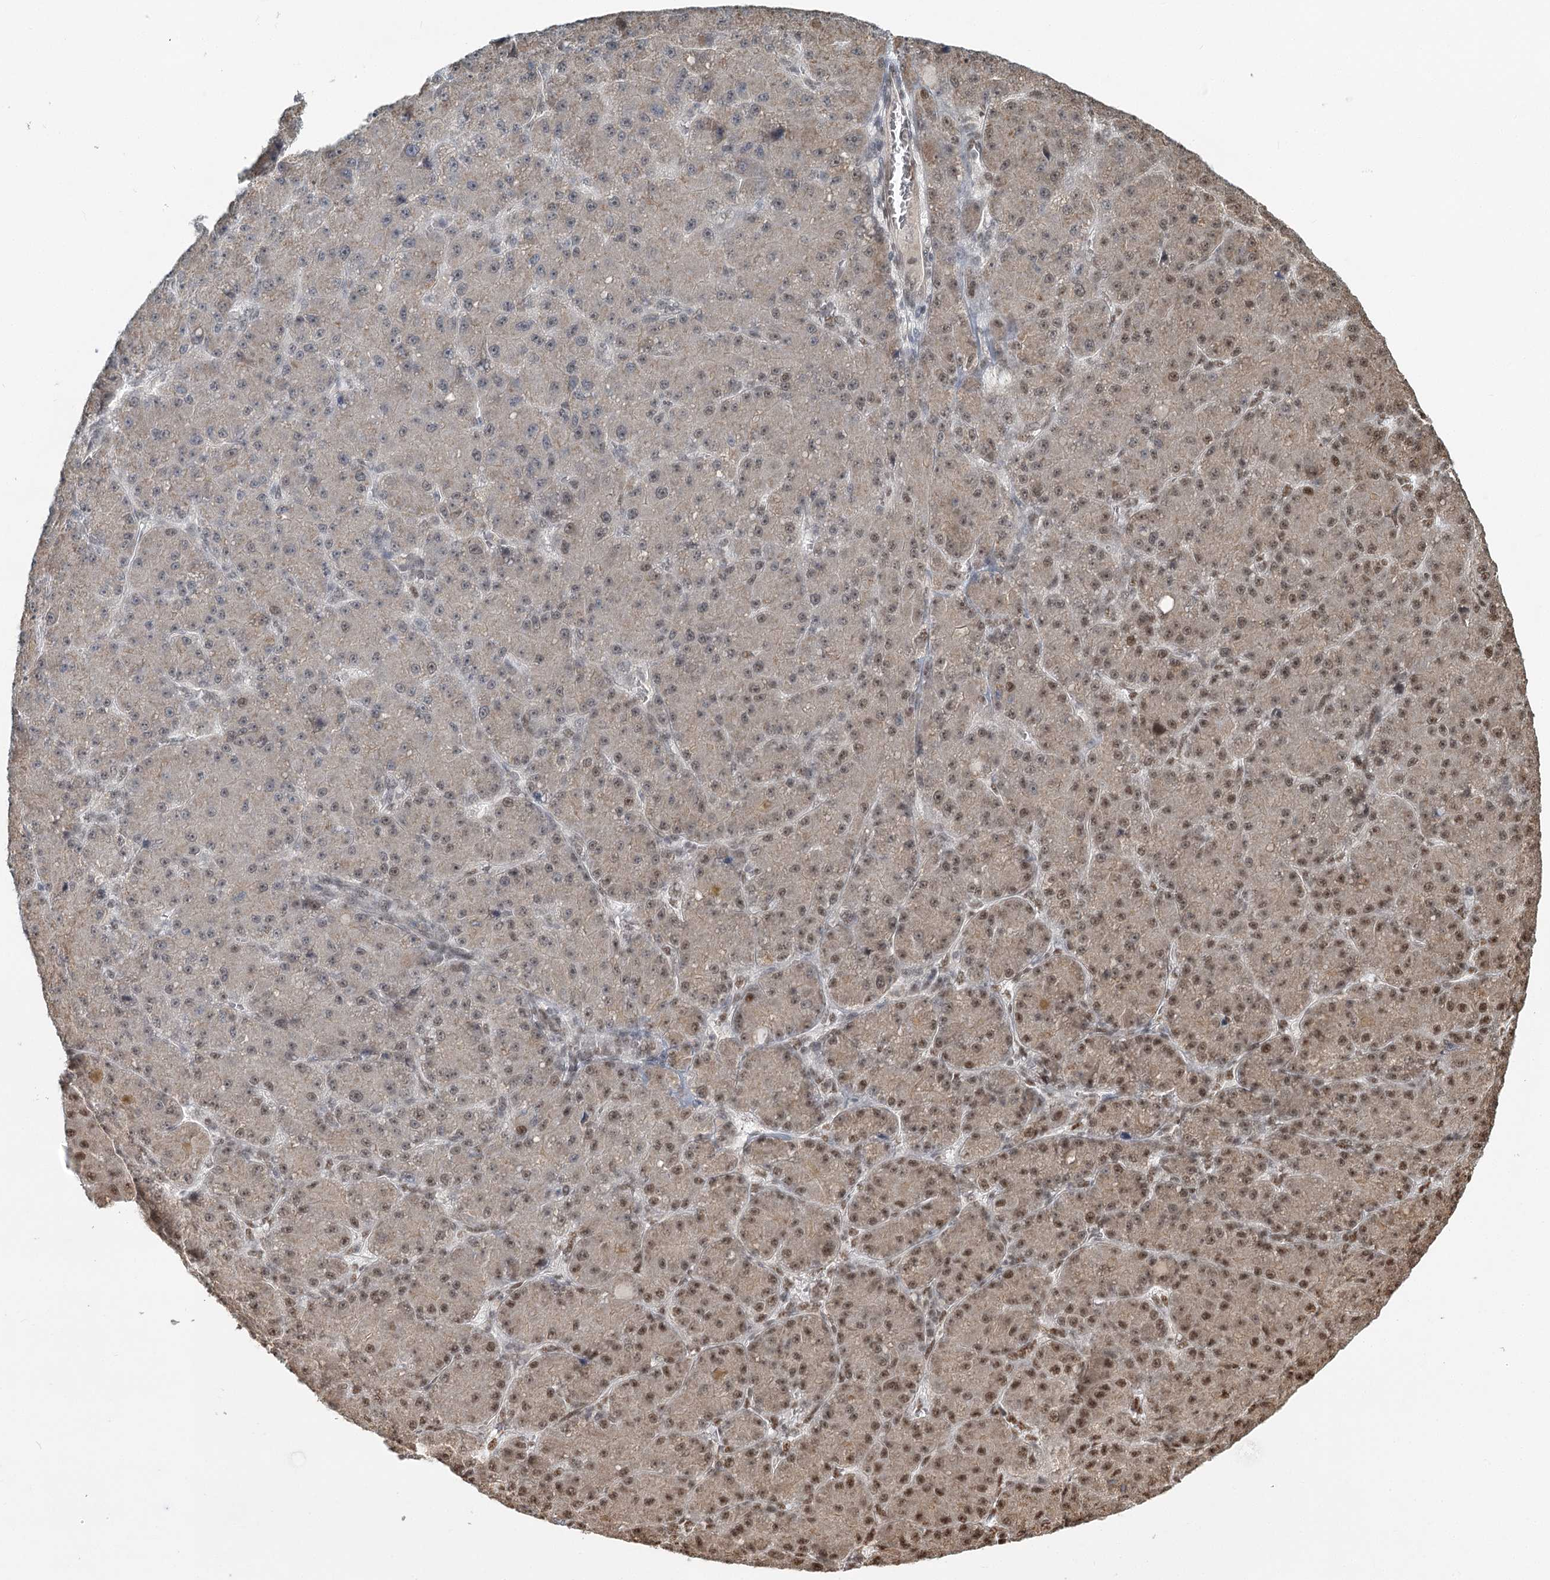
{"staining": {"intensity": "moderate", "quantity": "25%-75%", "location": "nuclear"}, "tissue": "liver cancer", "cell_type": "Tumor cells", "image_type": "cancer", "snomed": [{"axis": "morphology", "description": "Carcinoma, Hepatocellular, NOS"}, {"axis": "topography", "description": "Liver"}], "caption": "A high-resolution histopathology image shows IHC staining of liver cancer, which demonstrates moderate nuclear expression in about 25%-75% of tumor cells.", "gene": "GPALPP1", "patient": {"sex": "male", "age": 67}}